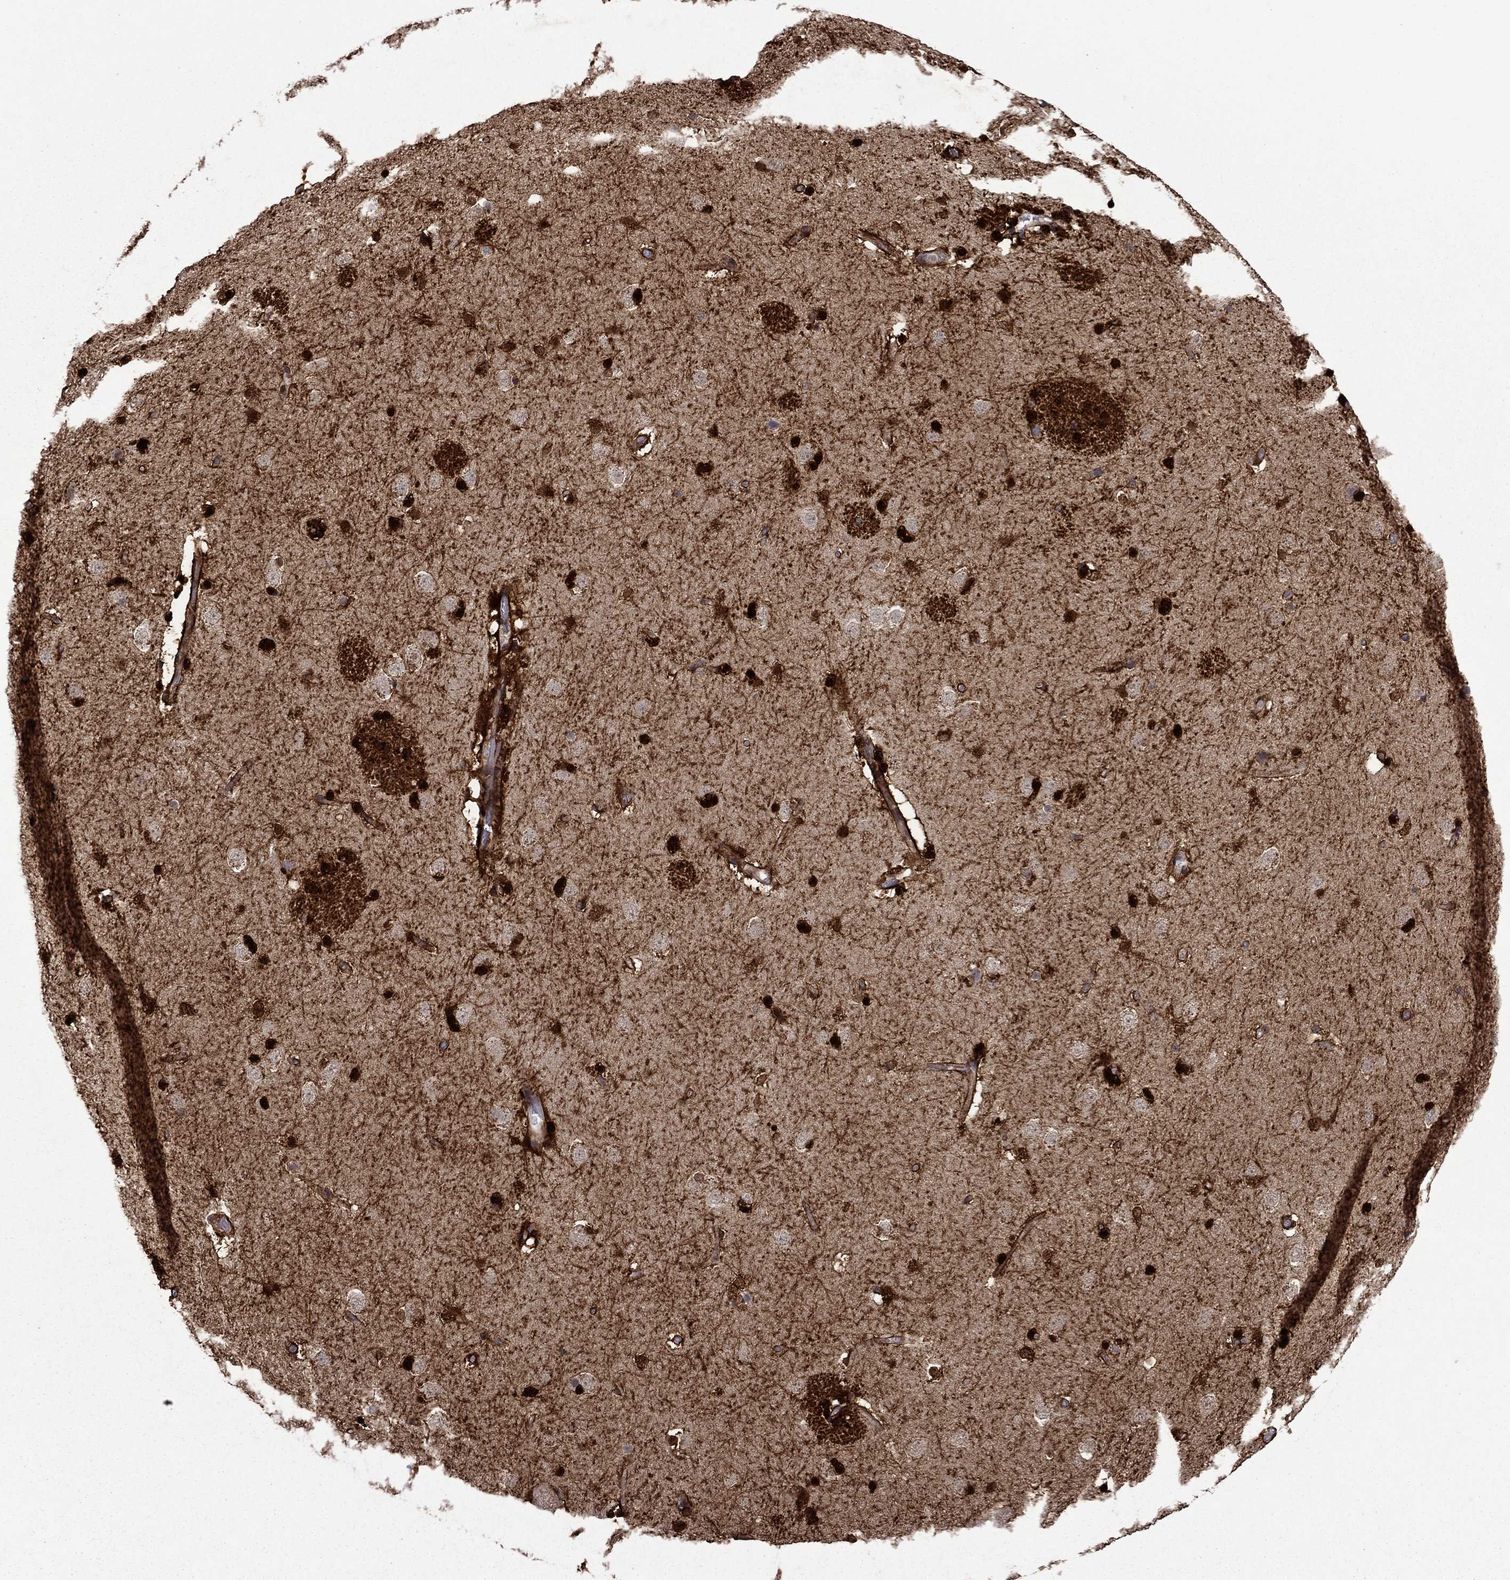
{"staining": {"intensity": "strong", "quantity": "25%-75%", "location": "nuclear"}, "tissue": "caudate", "cell_type": "Glial cells", "image_type": "normal", "snomed": [{"axis": "morphology", "description": "Normal tissue, NOS"}, {"axis": "topography", "description": "Lateral ventricle wall"}], "caption": "An IHC histopathology image of normal tissue is shown. Protein staining in brown shows strong nuclear positivity in caudate within glial cells.", "gene": "CBR1", "patient": {"sex": "male", "age": 51}}